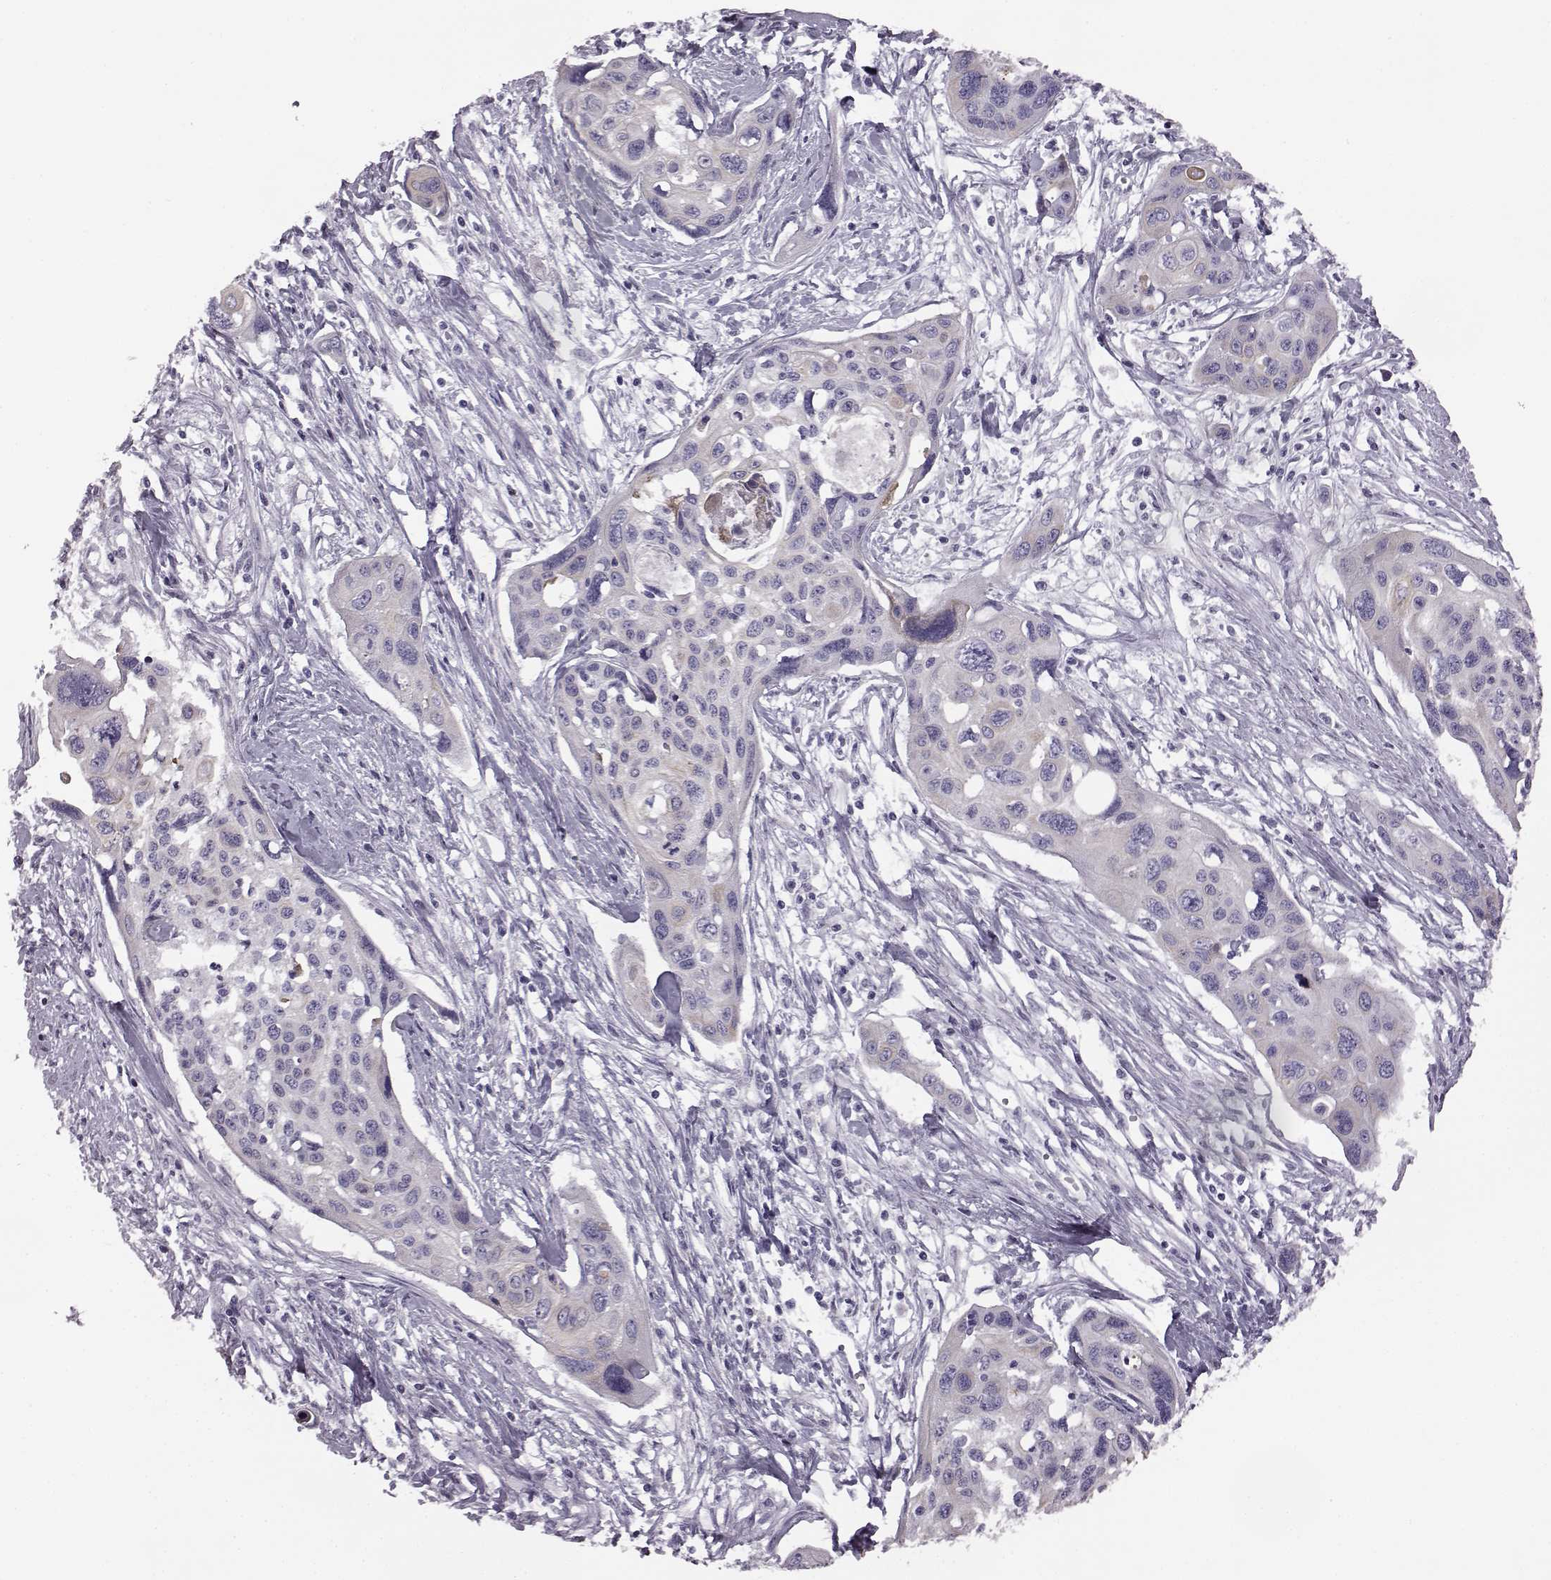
{"staining": {"intensity": "negative", "quantity": "none", "location": "none"}, "tissue": "cervical cancer", "cell_type": "Tumor cells", "image_type": "cancer", "snomed": [{"axis": "morphology", "description": "Squamous cell carcinoma, NOS"}, {"axis": "topography", "description": "Cervix"}], "caption": "Tumor cells show no significant protein positivity in cervical cancer (squamous cell carcinoma).", "gene": "ODAD4", "patient": {"sex": "female", "age": 31}}